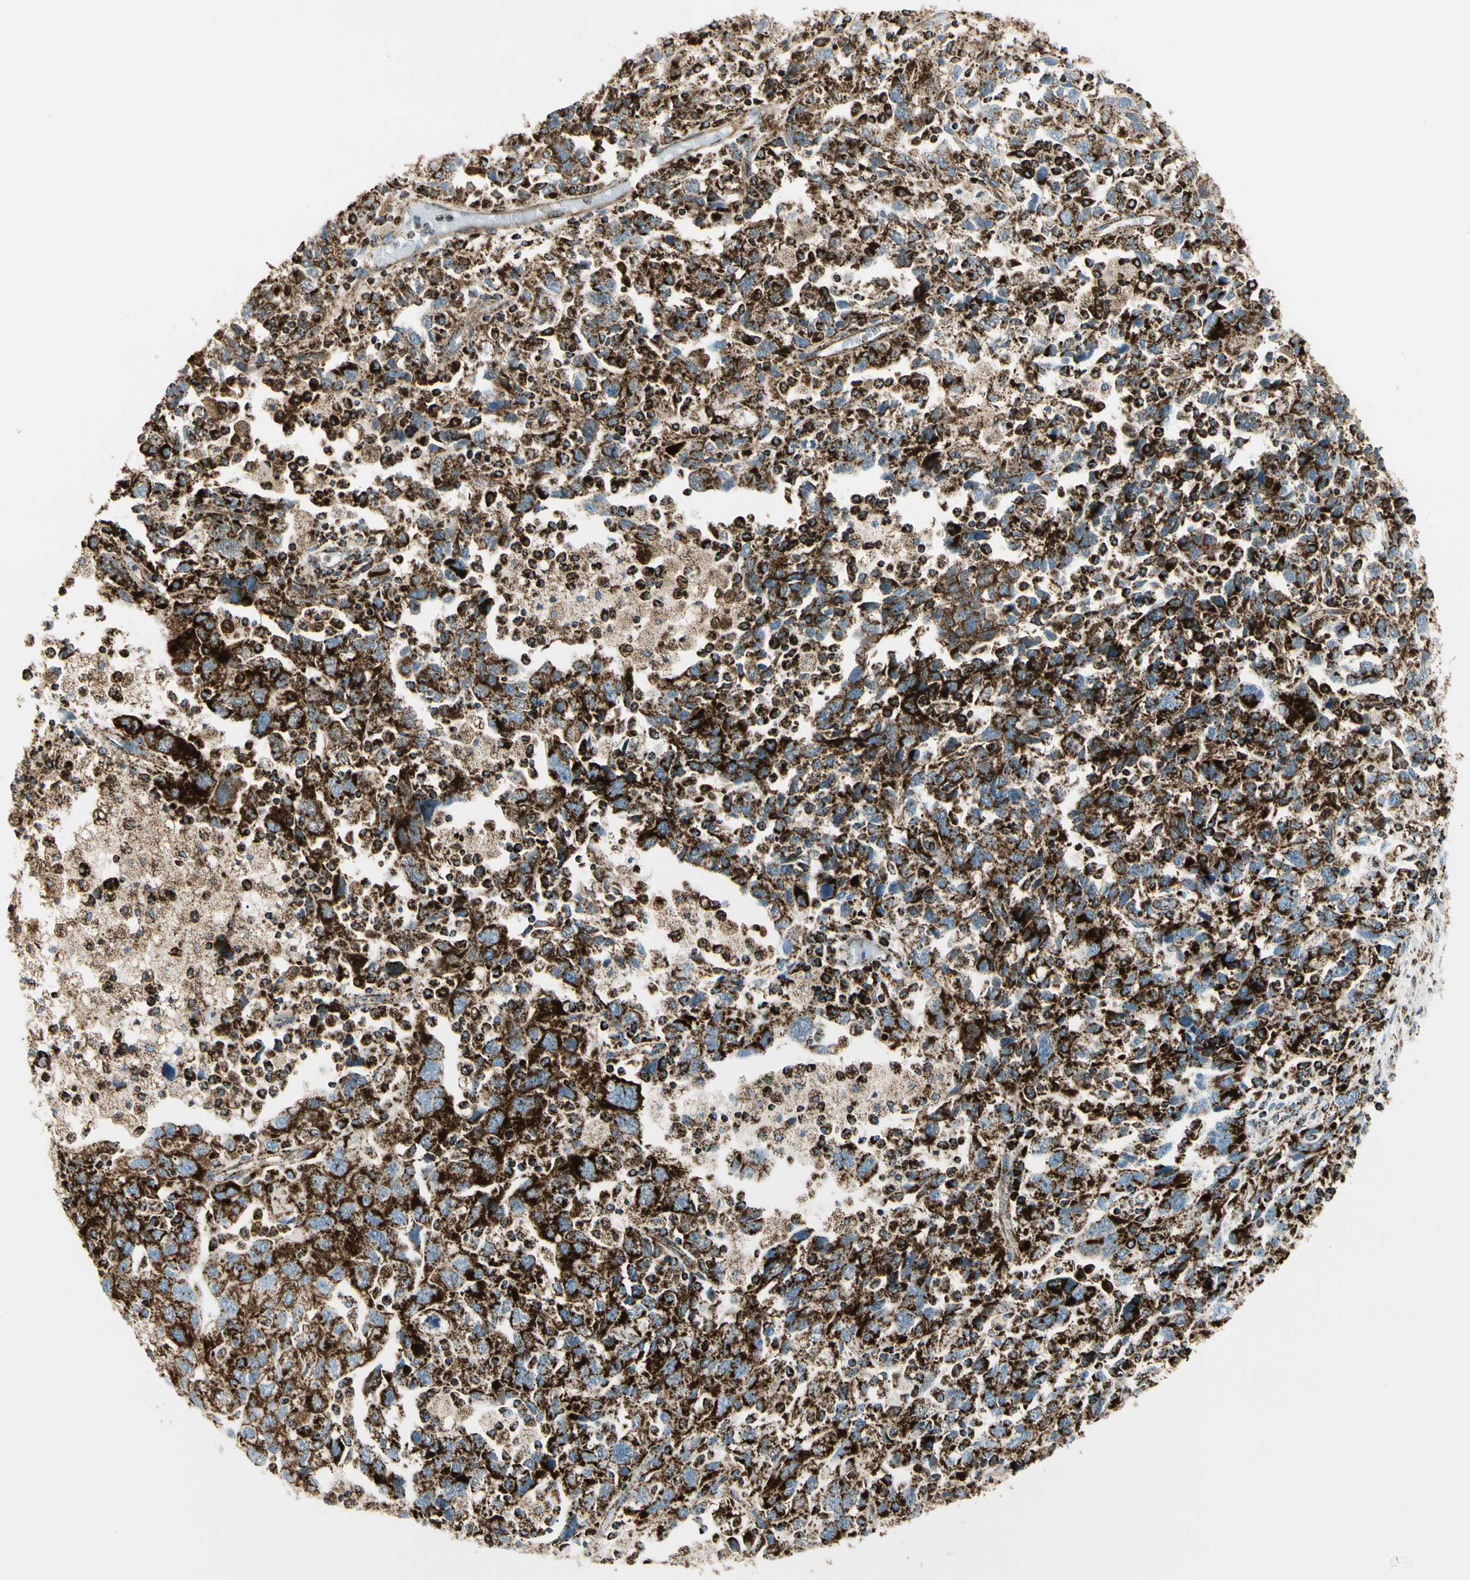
{"staining": {"intensity": "strong", "quantity": ">75%", "location": "cytoplasmic/membranous"}, "tissue": "ovarian cancer", "cell_type": "Tumor cells", "image_type": "cancer", "snomed": [{"axis": "morphology", "description": "Carcinoma, NOS"}, {"axis": "morphology", "description": "Cystadenocarcinoma, serous, NOS"}, {"axis": "topography", "description": "Ovary"}], "caption": "Protein expression analysis of ovarian cancer (serous cystadenocarcinoma) reveals strong cytoplasmic/membranous expression in approximately >75% of tumor cells. (brown staining indicates protein expression, while blue staining denotes nuclei).", "gene": "ME2", "patient": {"sex": "female", "age": 69}}